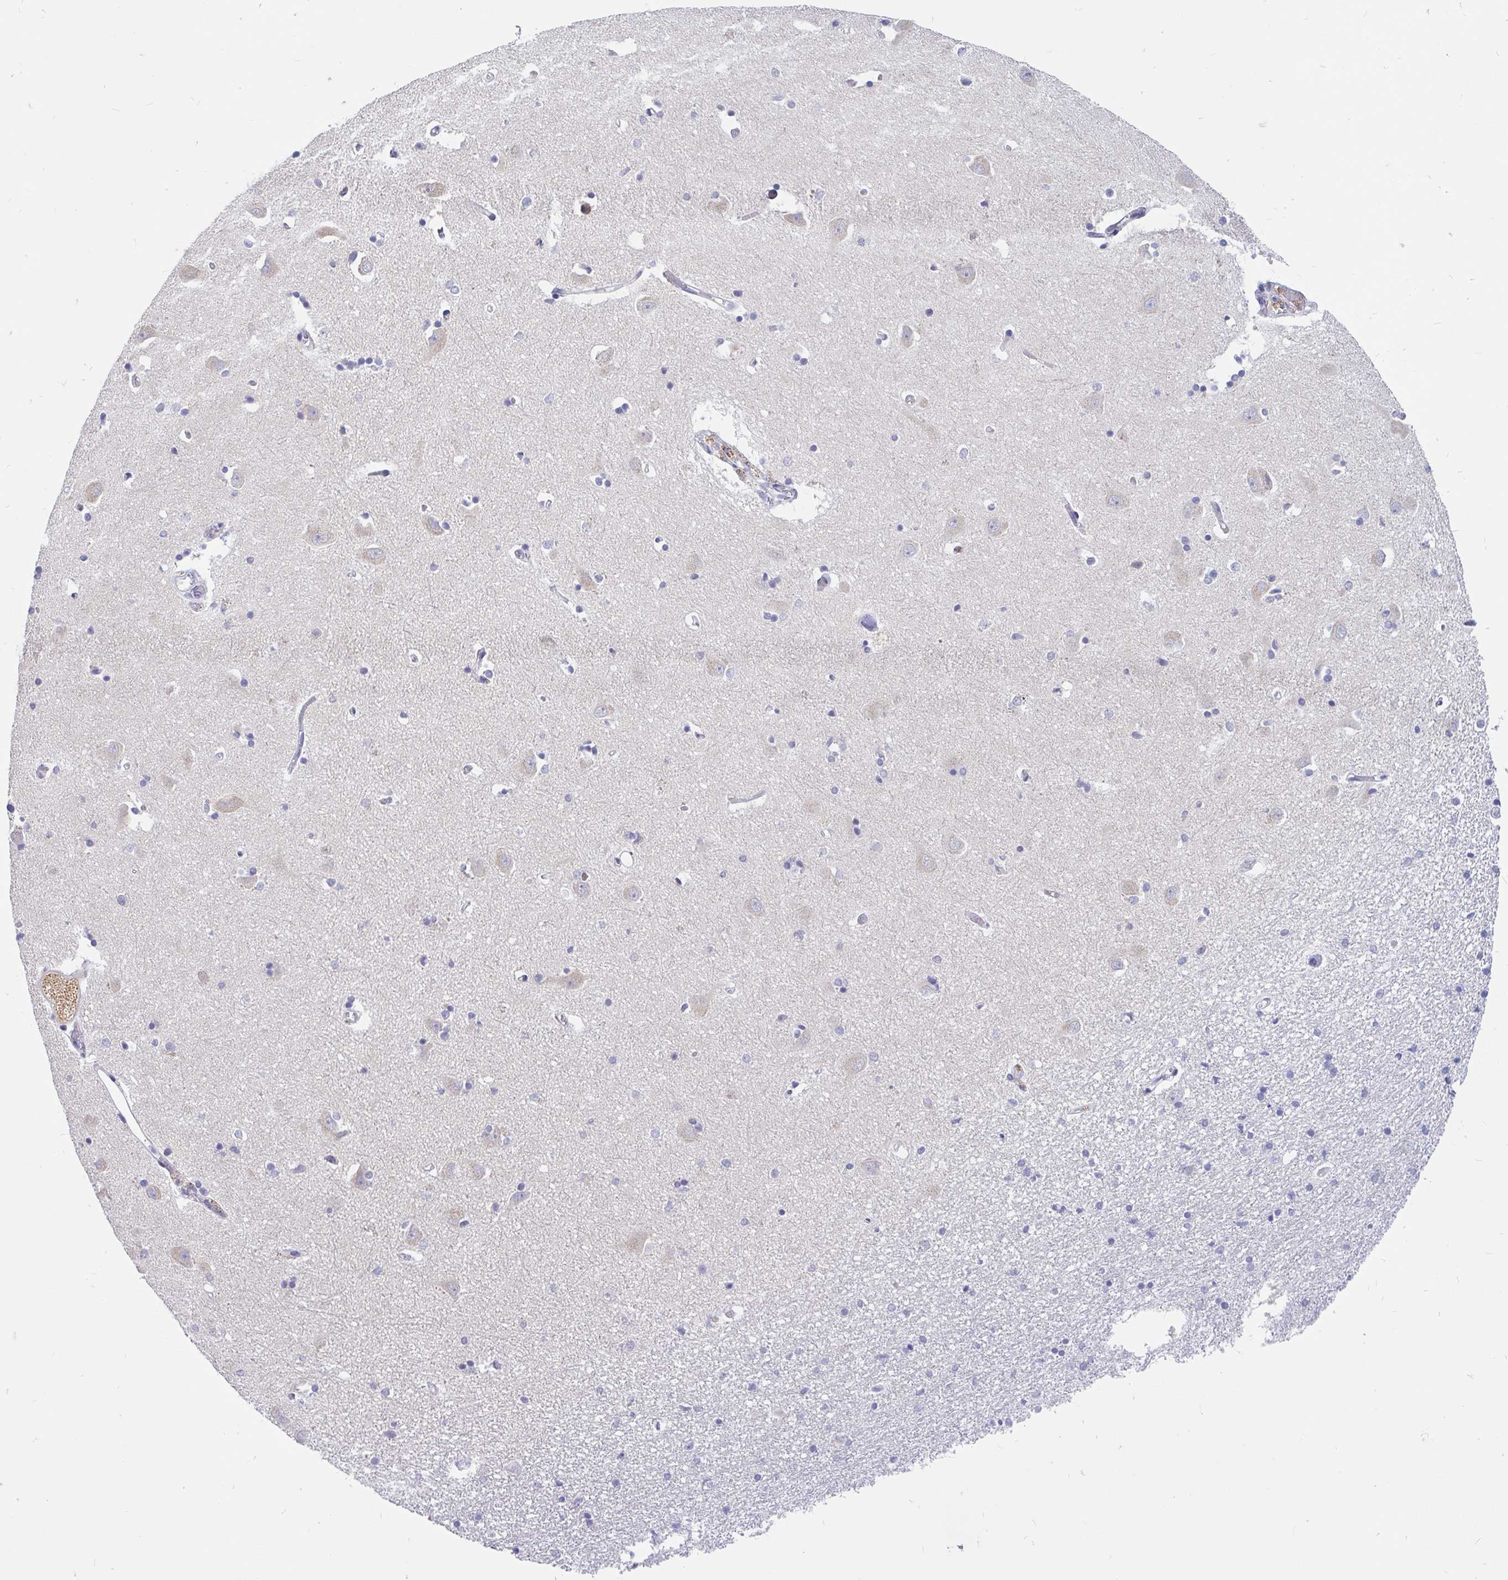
{"staining": {"intensity": "negative", "quantity": "none", "location": "none"}, "tissue": "caudate", "cell_type": "Glial cells", "image_type": "normal", "snomed": [{"axis": "morphology", "description": "Normal tissue, NOS"}, {"axis": "topography", "description": "Lateral ventricle wall"}, {"axis": "topography", "description": "Hippocampus"}], "caption": "High power microscopy histopathology image of an immunohistochemistry histopathology image of normal caudate, revealing no significant positivity in glial cells. (DAB immunohistochemistry (IHC), high magnification).", "gene": "INTS5", "patient": {"sex": "female", "age": 63}}